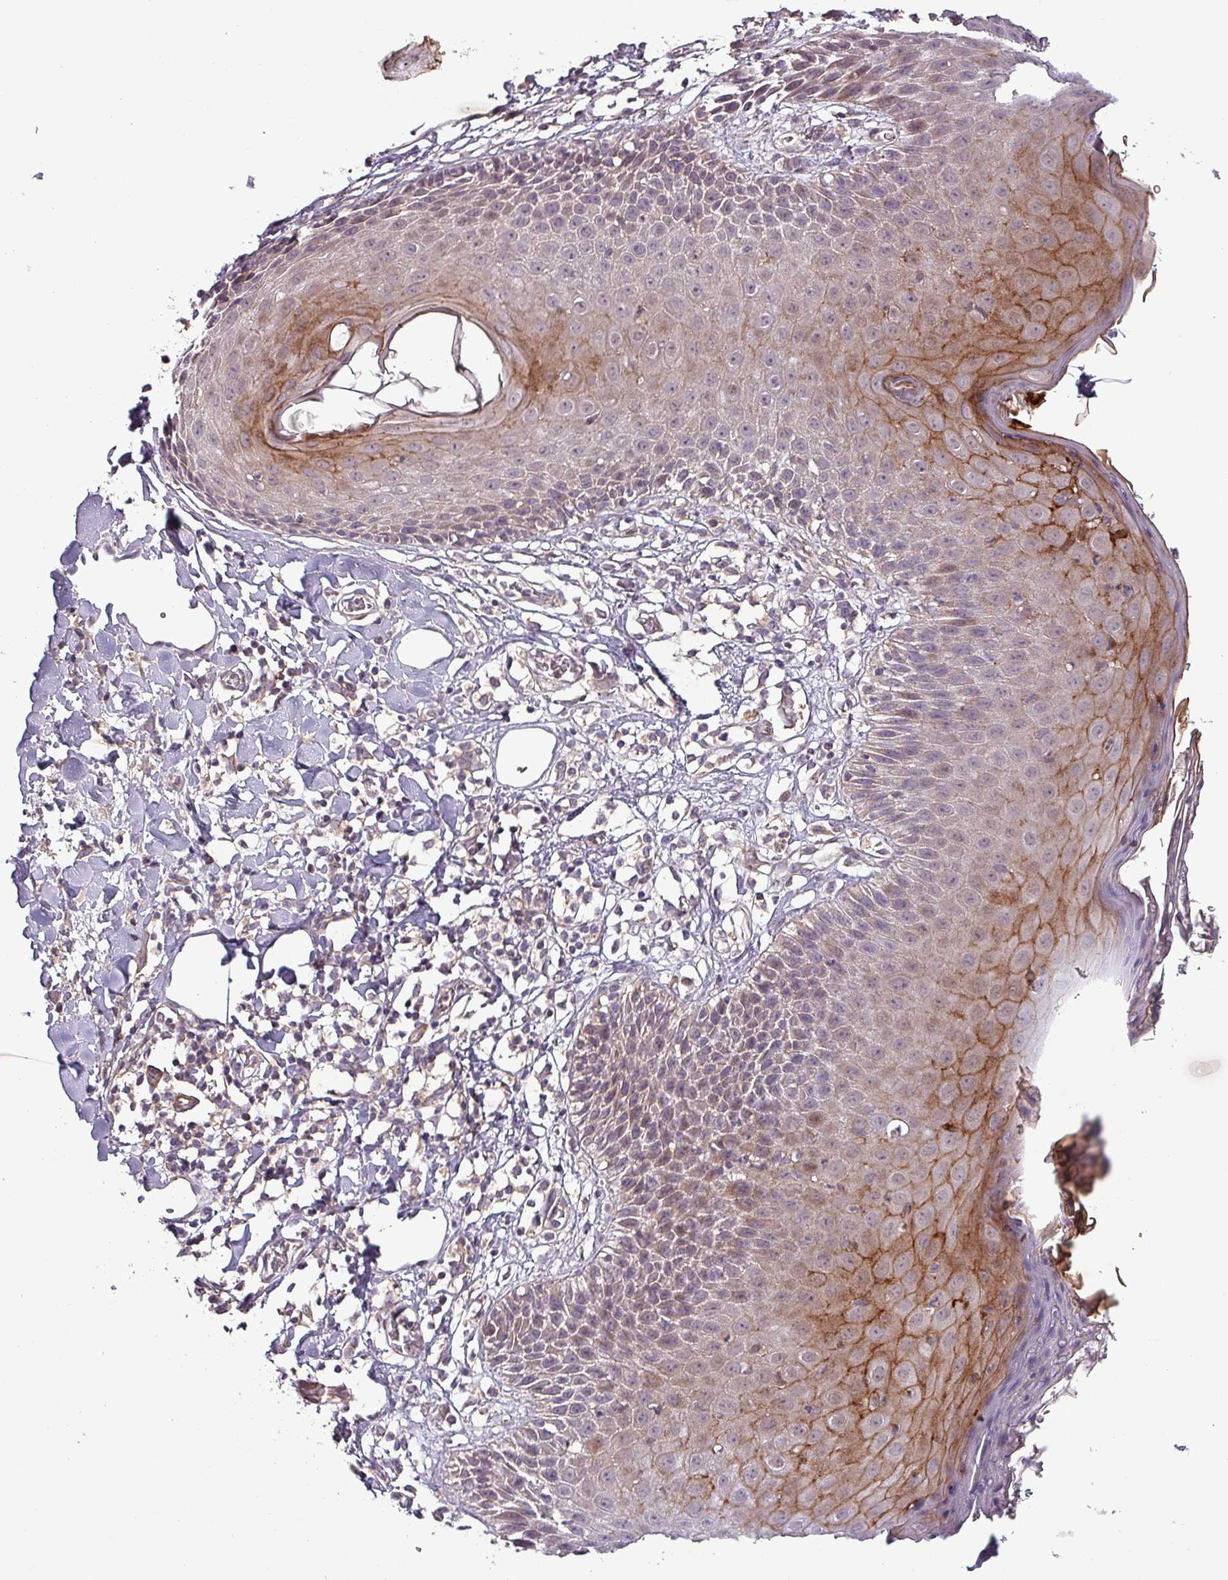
{"staining": {"intensity": "moderate", "quantity": "25%-75%", "location": "cytoplasmic/membranous"}, "tissue": "skin", "cell_type": "Epidermal cells", "image_type": "normal", "snomed": [{"axis": "morphology", "description": "Normal tissue, NOS"}, {"axis": "topography", "description": "Vulva"}], "caption": "Protein expression analysis of normal human skin reveals moderate cytoplasmic/membranous expression in about 25%-75% of epidermal cells.", "gene": "TPRA1", "patient": {"sex": "female", "age": 68}}